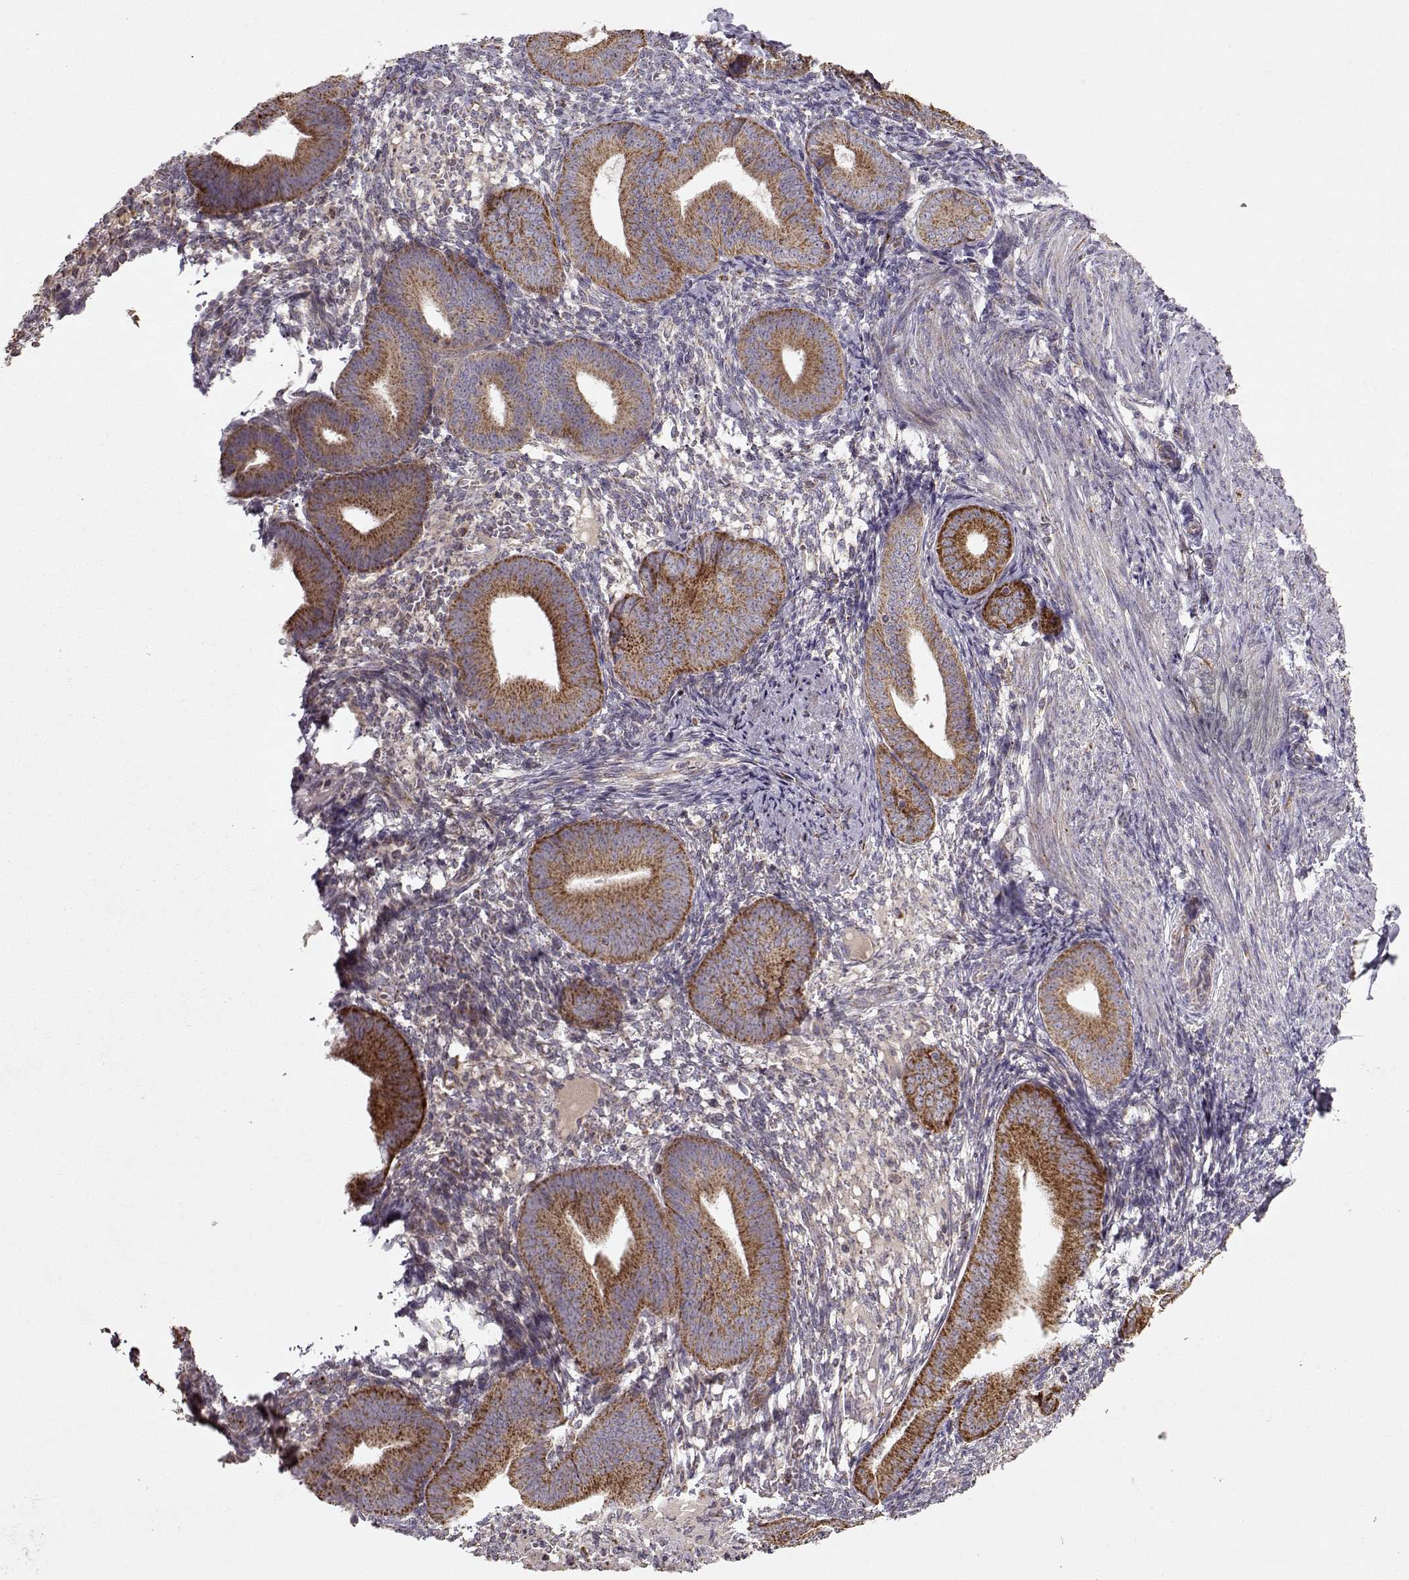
{"staining": {"intensity": "weak", "quantity": ">75%", "location": "cytoplasmic/membranous"}, "tissue": "endometrium", "cell_type": "Cells in endometrial stroma", "image_type": "normal", "snomed": [{"axis": "morphology", "description": "Normal tissue, NOS"}, {"axis": "topography", "description": "Endometrium"}], "caption": "DAB (3,3'-diaminobenzidine) immunohistochemical staining of benign endometrium demonstrates weak cytoplasmic/membranous protein expression in about >75% of cells in endometrial stroma. (brown staining indicates protein expression, while blue staining denotes nuclei).", "gene": "CMTM3", "patient": {"sex": "female", "age": 39}}